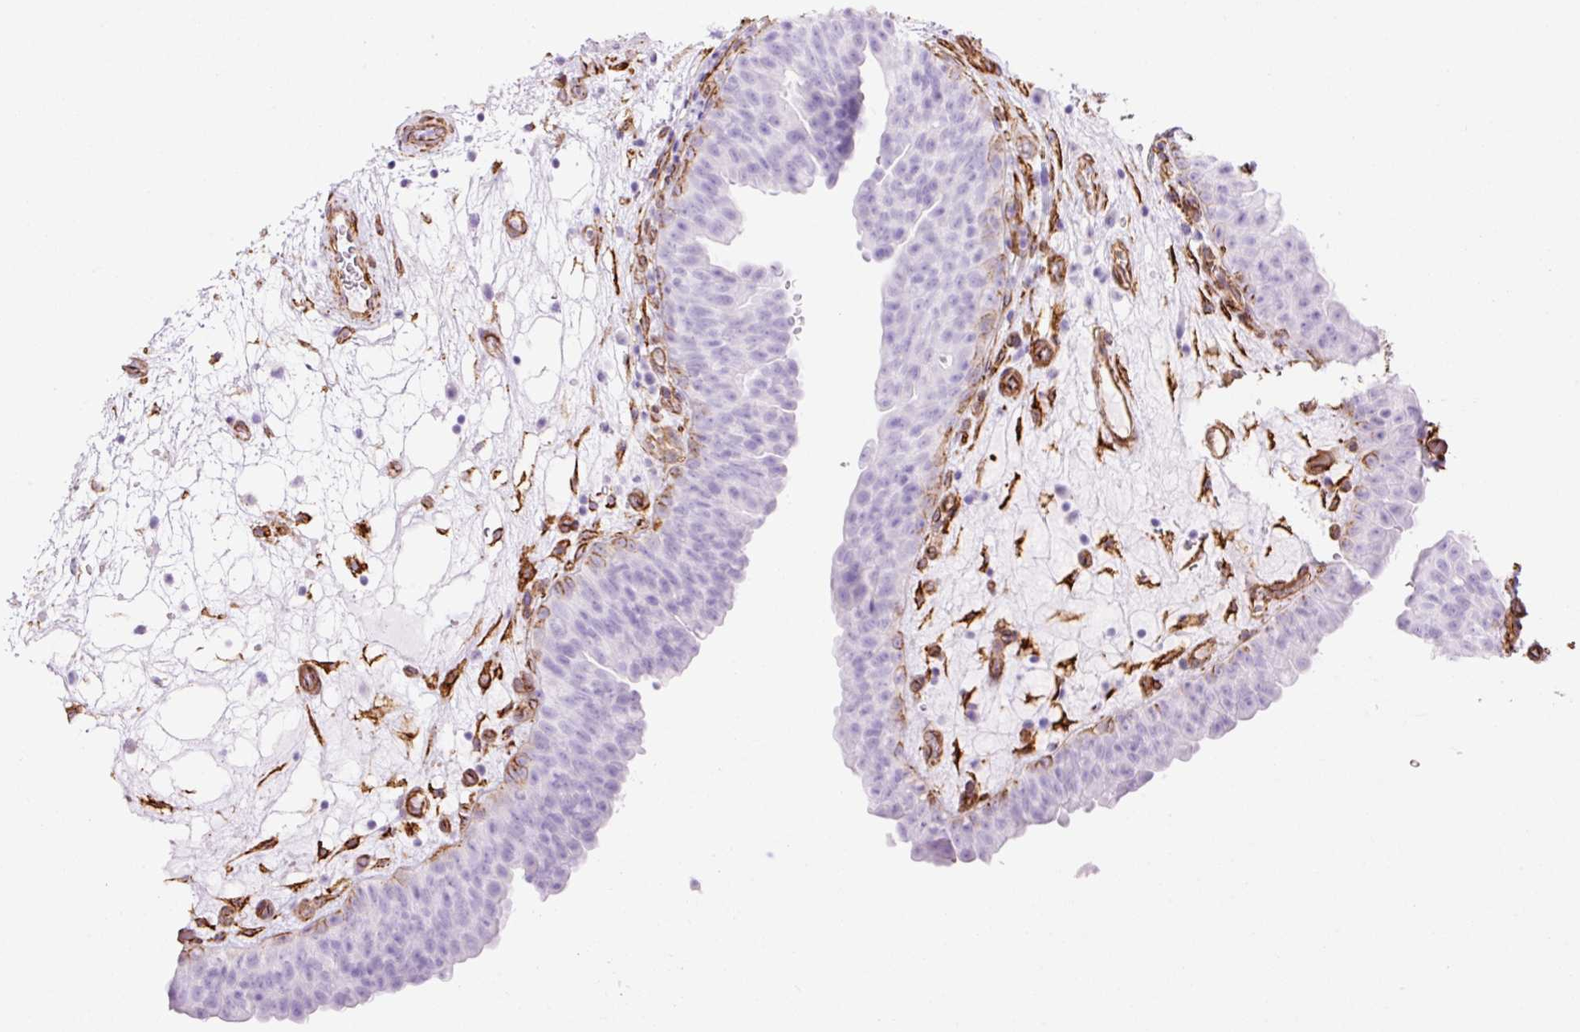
{"staining": {"intensity": "negative", "quantity": "none", "location": "none"}, "tissue": "urinary bladder", "cell_type": "Urothelial cells", "image_type": "normal", "snomed": [{"axis": "morphology", "description": "Normal tissue, NOS"}, {"axis": "topography", "description": "Urinary bladder"}], "caption": "IHC photomicrograph of benign urinary bladder: urinary bladder stained with DAB exhibits no significant protein positivity in urothelial cells. Brightfield microscopy of immunohistochemistry stained with DAB (3,3'-diaminobenzidine) (brown) and hematoxylin (blue), captured at high magnification.", "gene": "CAV1", "patient": {"sex": "male", "age": 71}}